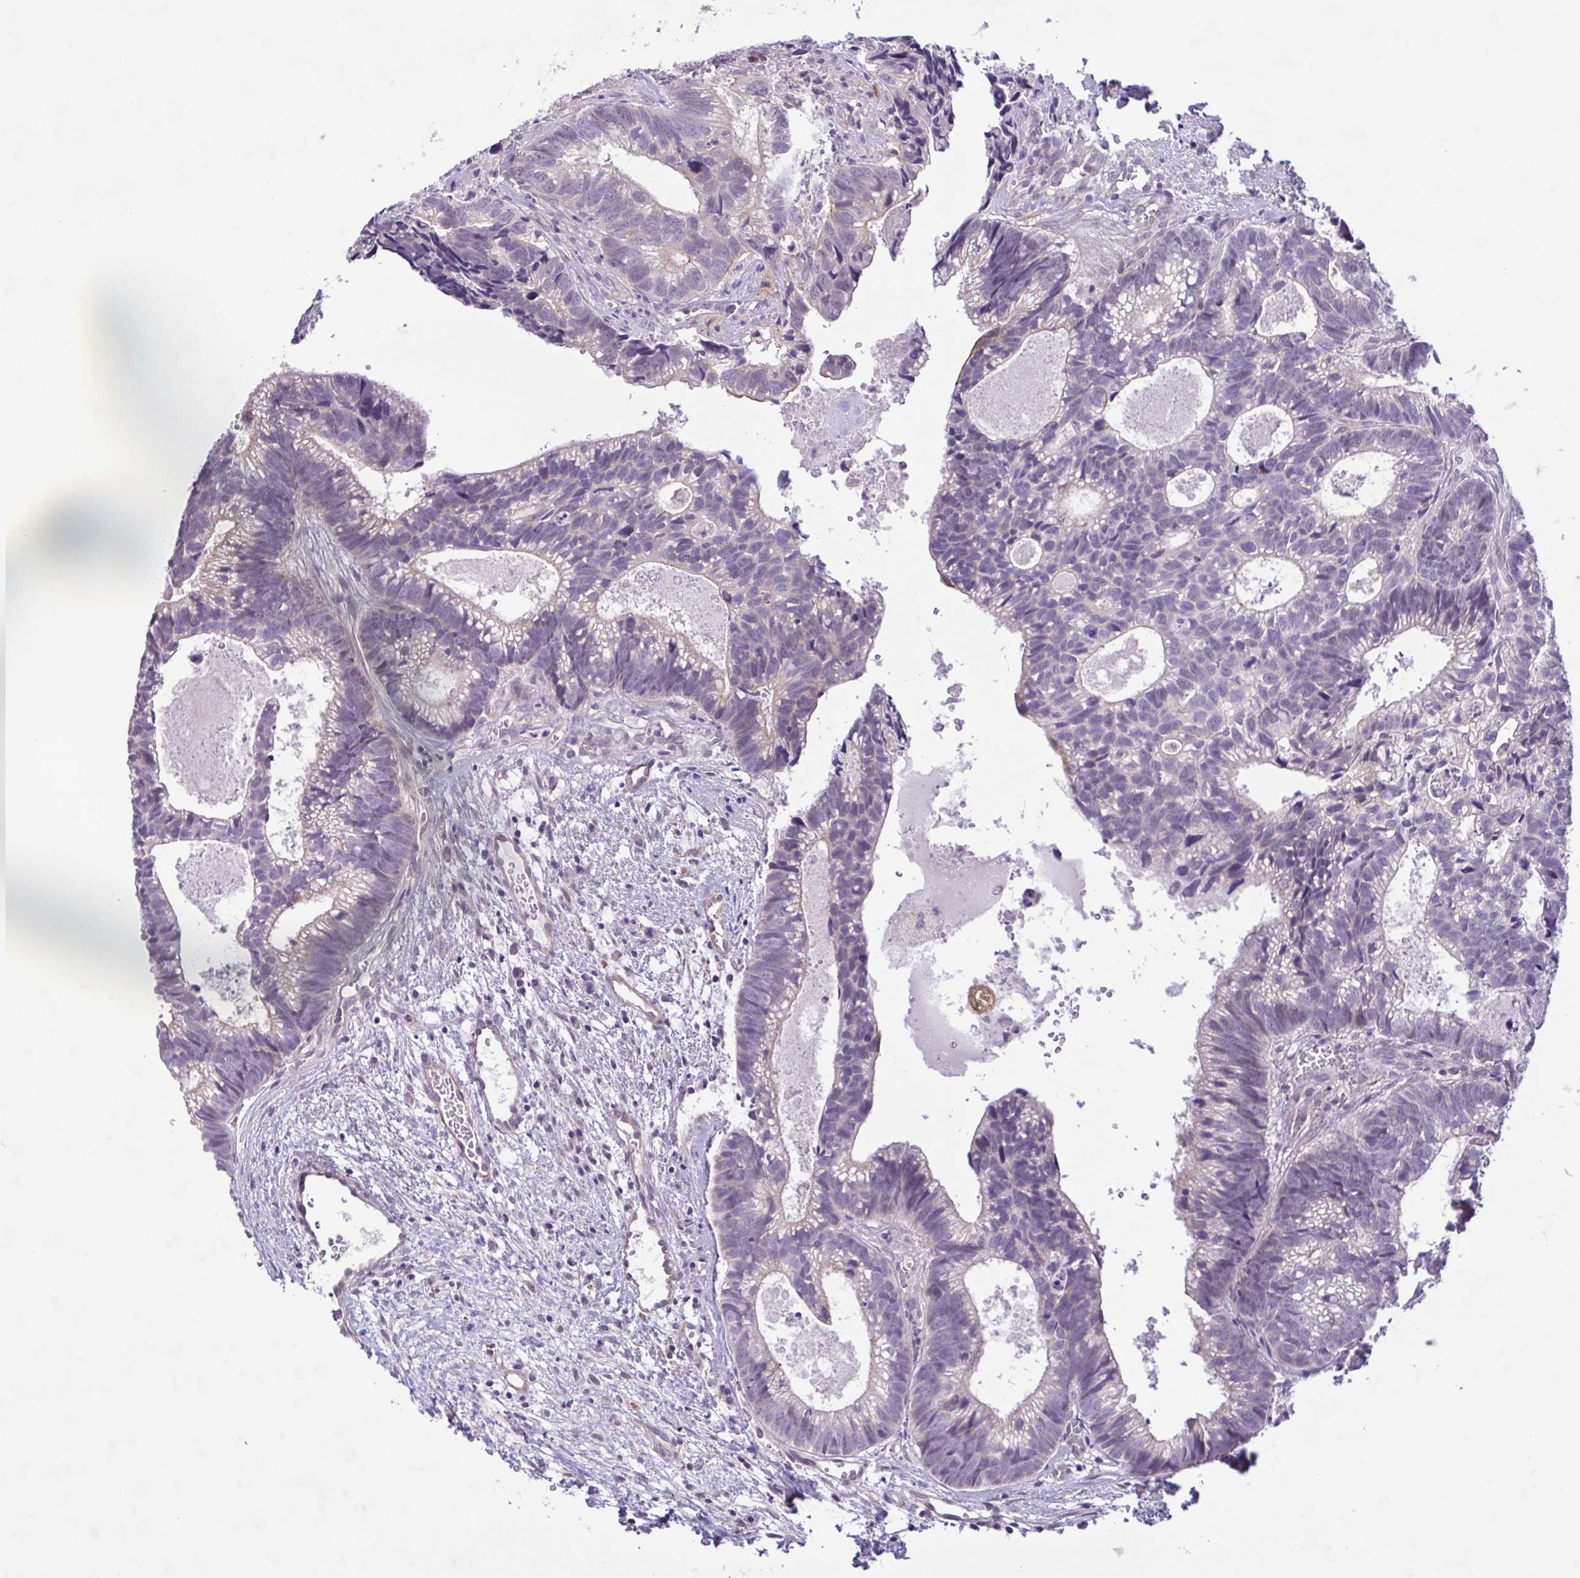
{"staining": {"intensity": "weak", "quantity": "<25%", "location": "cytoplasmic/membranous"}, "tissue": "head and neck cancer", "cell_type": "Tumor cells", "image_type": "cancer", "snomed": [{"axis": "morphology", "description": "Adenocarcinoma, NOS"}, {"axis": "topography", "description": "Head-Neck"}], "caption": "A micrograph of human adenocarcinoma (head and neck) is negative for staining in tumor cells.", "gene": "IL1RN", "patient": {"sex": "male", "age": 62}}